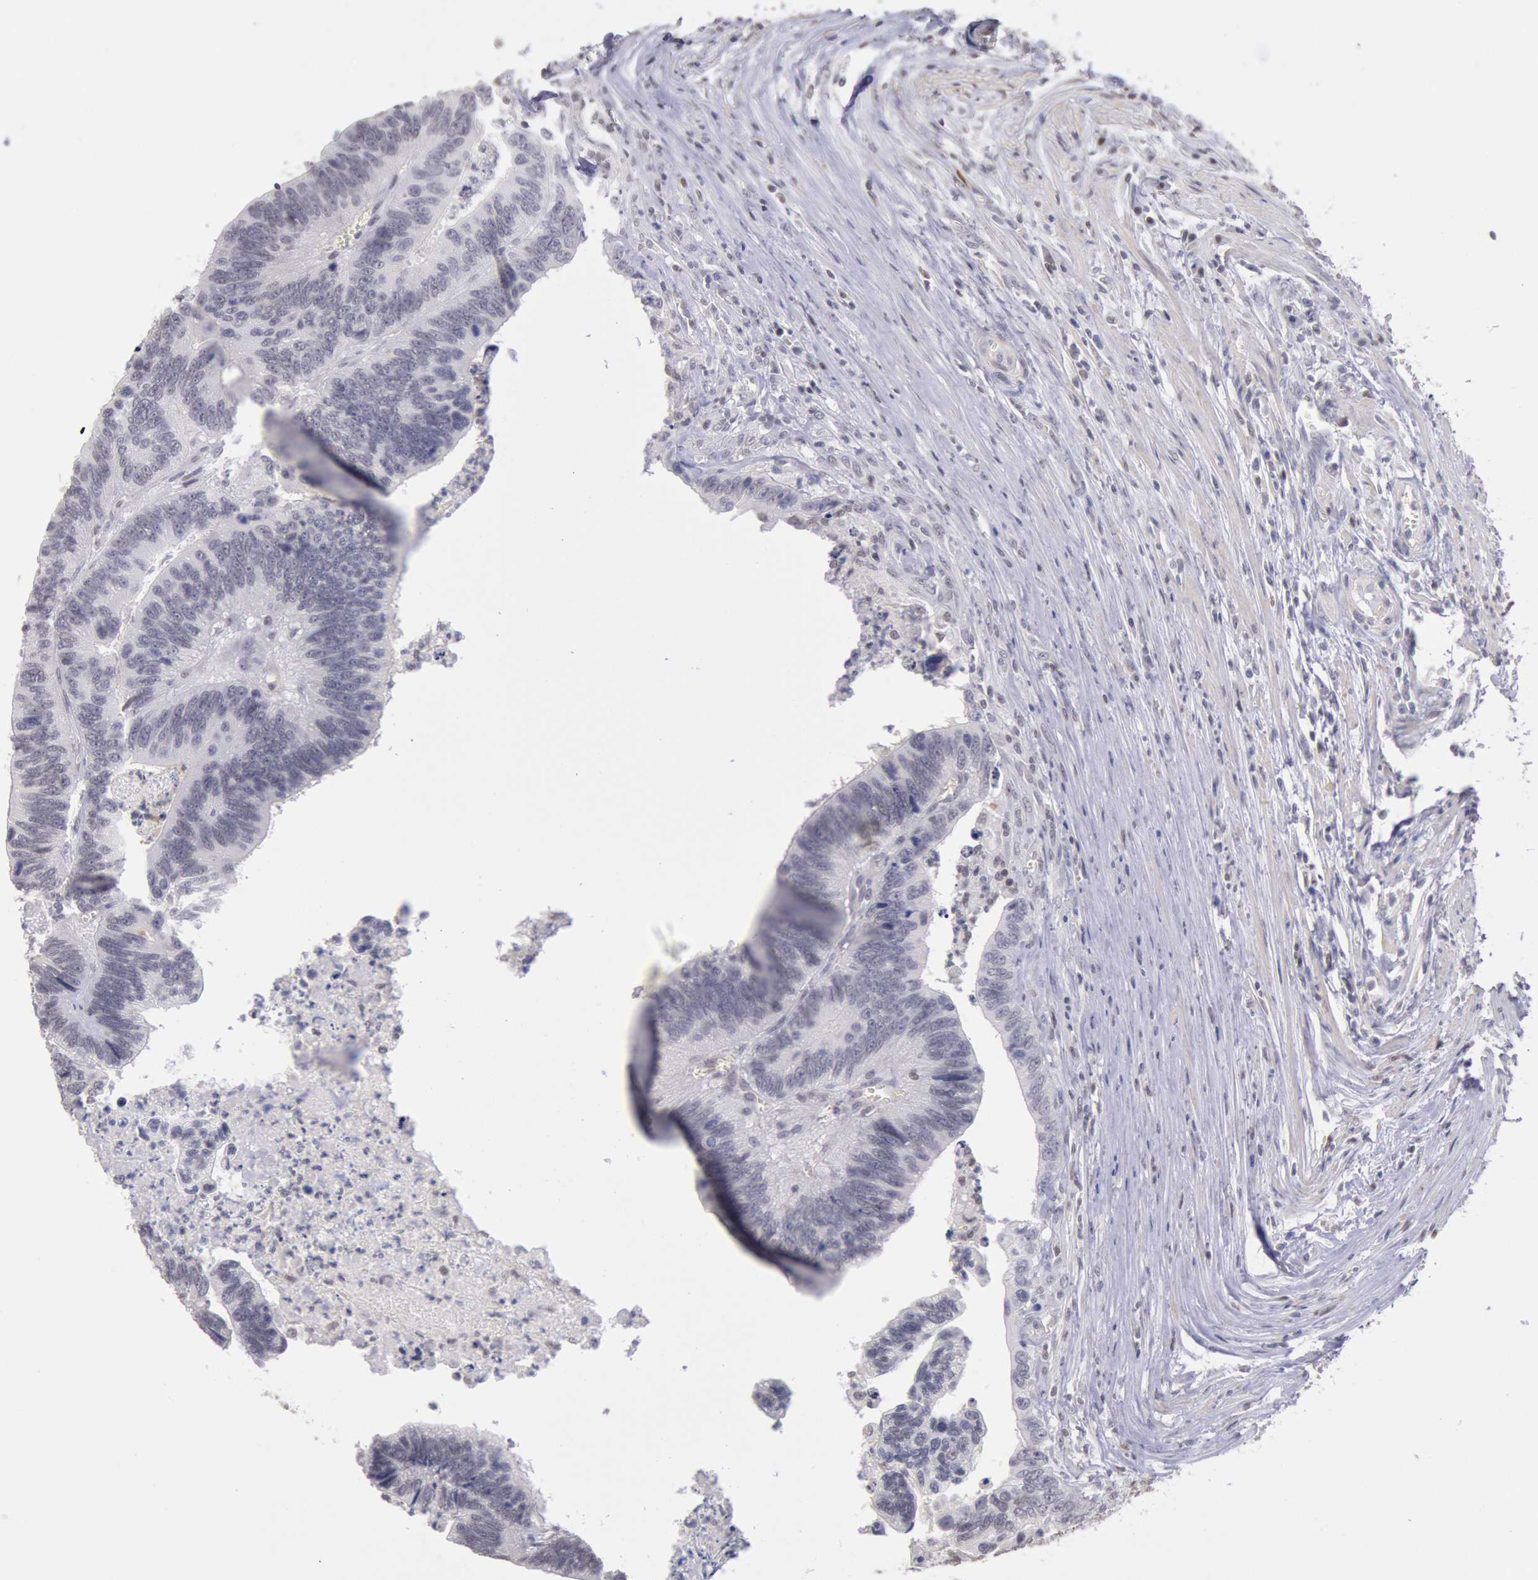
{"staining": {"intensity": "weak", "quantity": "25%-75%", "location": "nuclear"}, "tissue": "colorectal cancer", "cell_type": "Tumor cells", "image_type": "cancer", "snomed": [{"axis": "morphology", "description": "Adenocarcinoma, NOS"}, {"axis": "topography", "description": "Colon"}], "caption": "Colorectal cancer (adenocarcinoma) tissue demonstrates weak nuclear positivity in approximately 25%-75% of tumor cells (IHC, brightfield microscopy, high magnification).", "gene": "MYH7", "patient": {"sex": "male", "age": 72}}